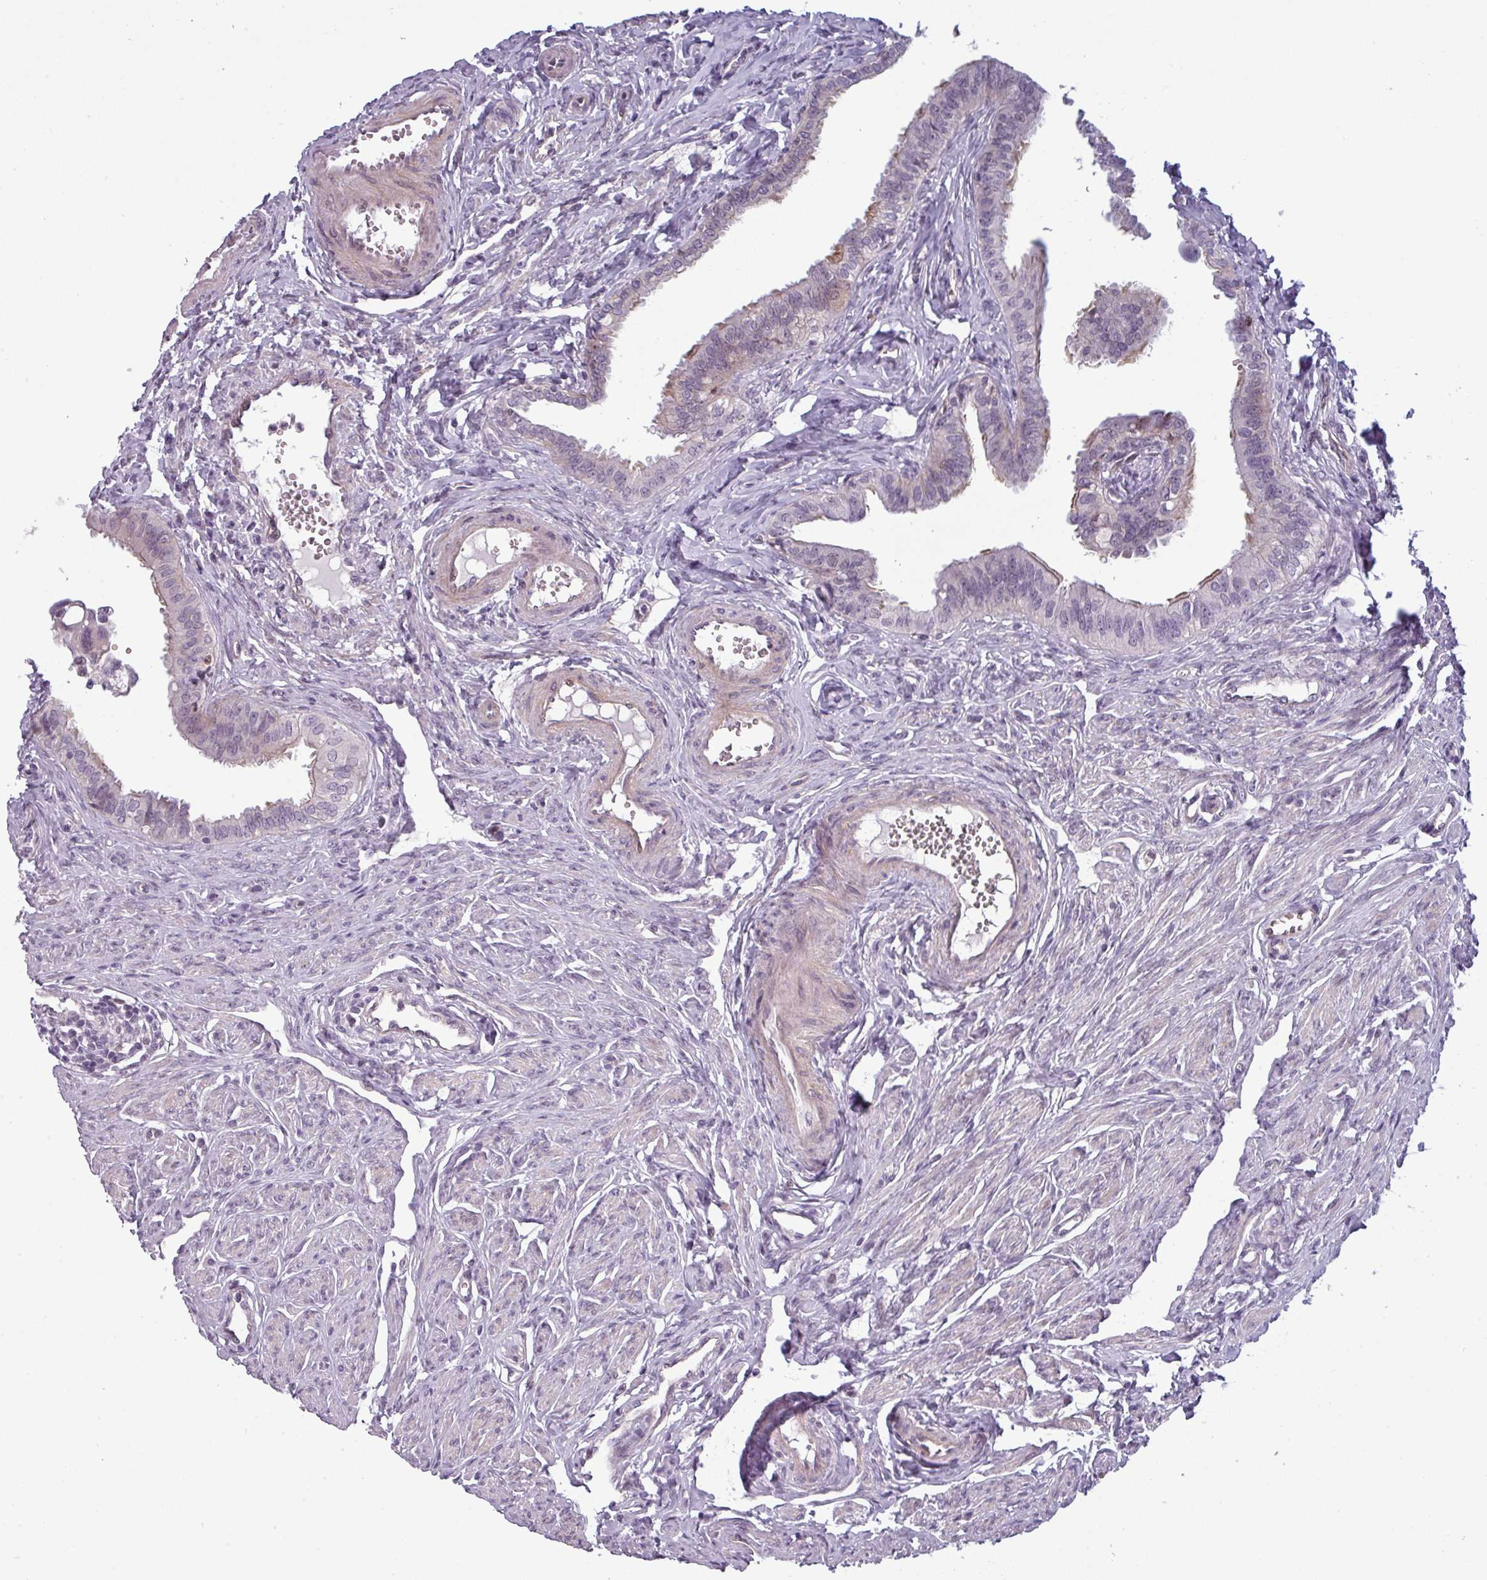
{"staining": {"intensity": "weak", "quantity": "<25%", "location": "cytoplasmic/membranous"}, "tissue": "fallopian tube", "cell_type": "Glandular cells", "image_type": "normal", "snomed": [{"axis": "morphology", "description": "Normal tissue, NOS"}, {"axis": "morphology", "description": "Carcinoma, NOS"}, {"axis": "topography", "description": "Fallopian tube"}, {"axis": "topography", "description": "Ovary"}], "caption": "High power microscopy histopathology image of an immunohistochemistry (IHC) photomicrograph of benign fallopian tube, revealing no significant staining in glandular cells. (DAB immunohistochemistry (IHC) visualized using brightfield microscopy, high magnification).", "gene": "PRAMEF12", "patient": {"sex": "female", "age": 59}}